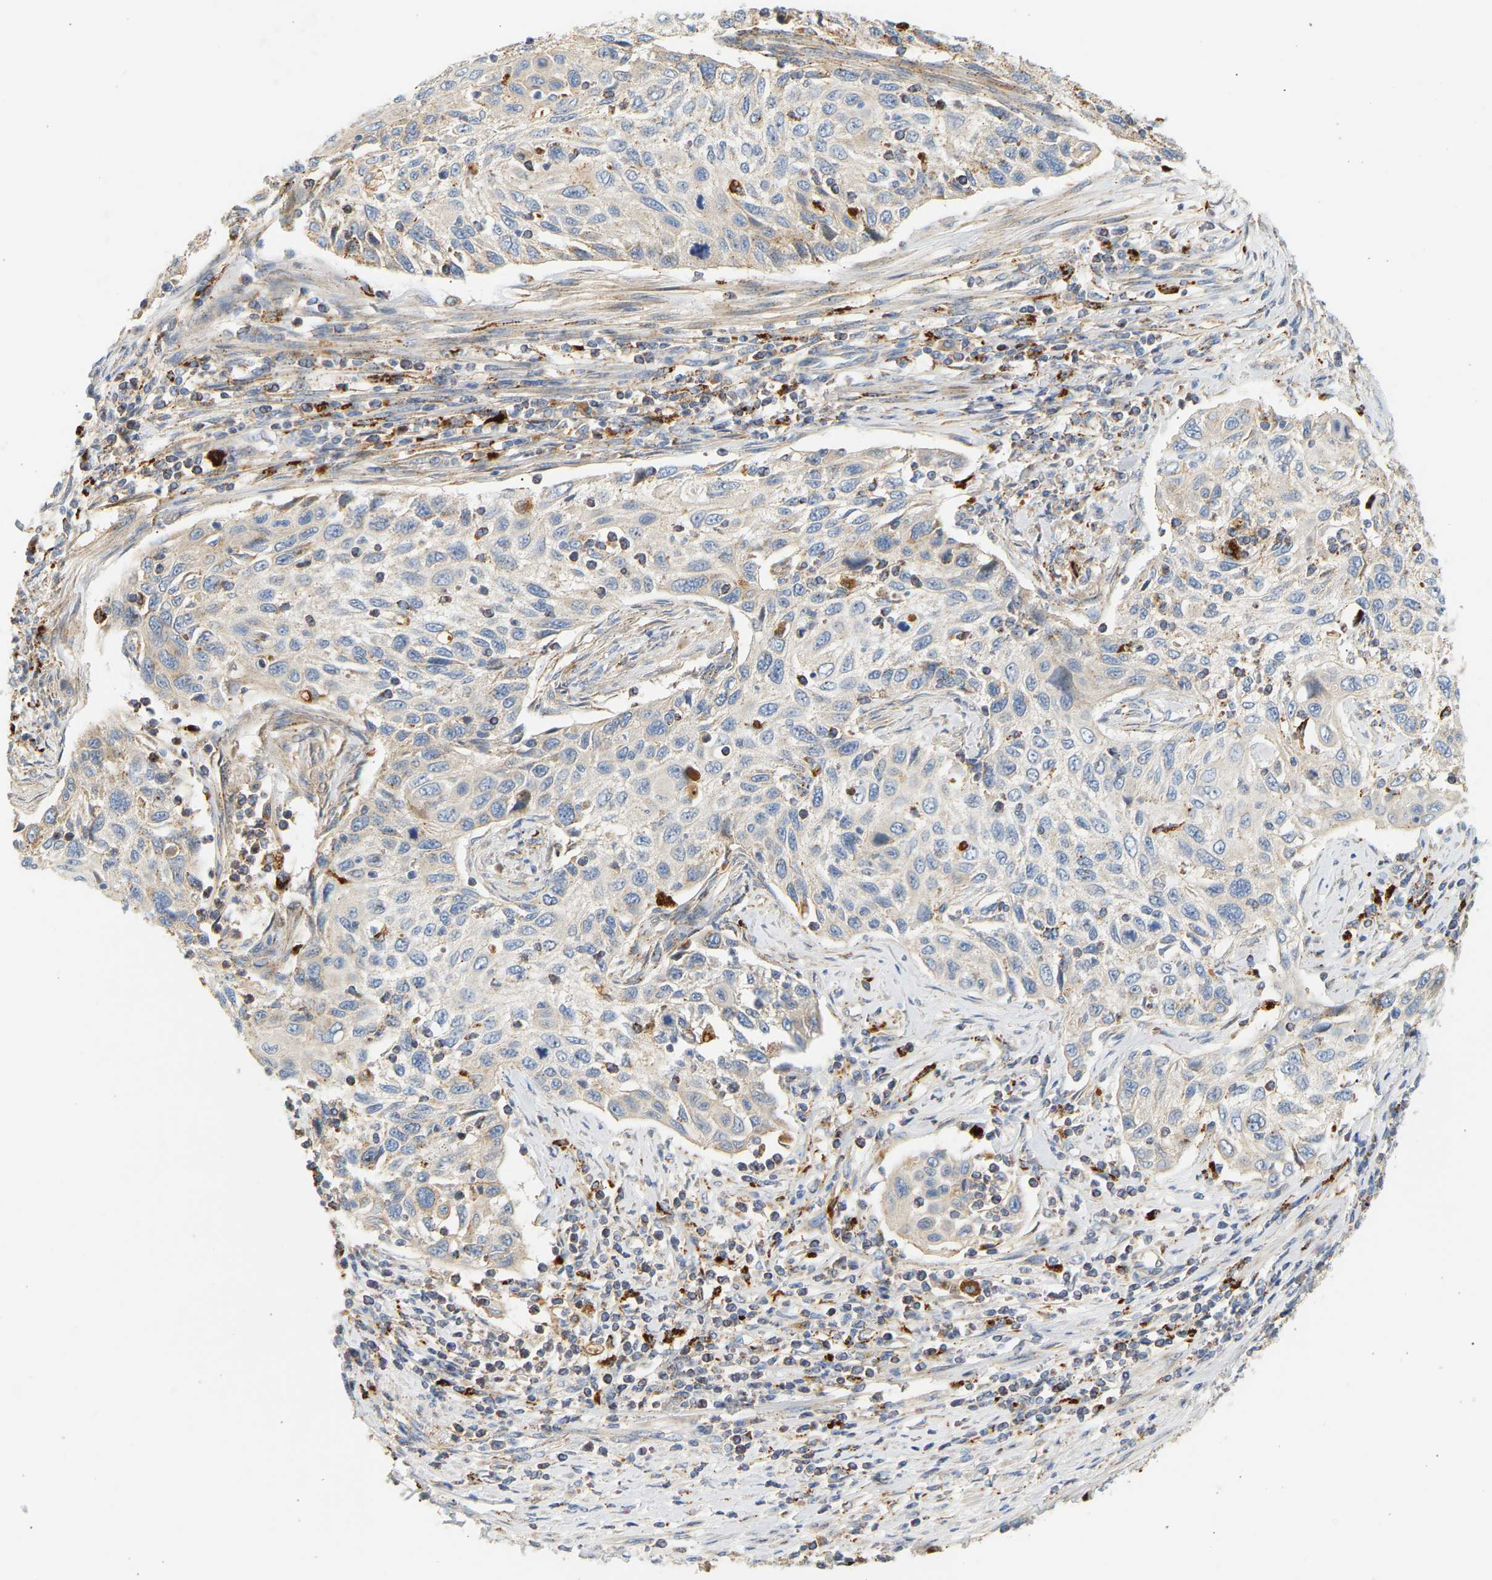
{"staining": {"intensity": "weak", "quantity": "<25%", "location": "cytoplasmic/membranous"}, "tissue": "cervical cancer", "cell_type": "Tumor cells", "image_type": "cancer", "snomed": [{"axis": "morphology", "description": "Squamous cell carcinoma, NOS"}, {"axis": "topography", "description": "Cervix"}], "caption": "High magnification brightfield microscopy of cervical squamous cell carcinoma stained with DAB (brown) and counterstained with hematoxylin (blue): tumor cells show no significant expression. (DAB immunohistochemistry (IHC) with hematoxylin counter stain).", "gene": "ENTHD1", "patient": {"sex": "female", "age": 70}}